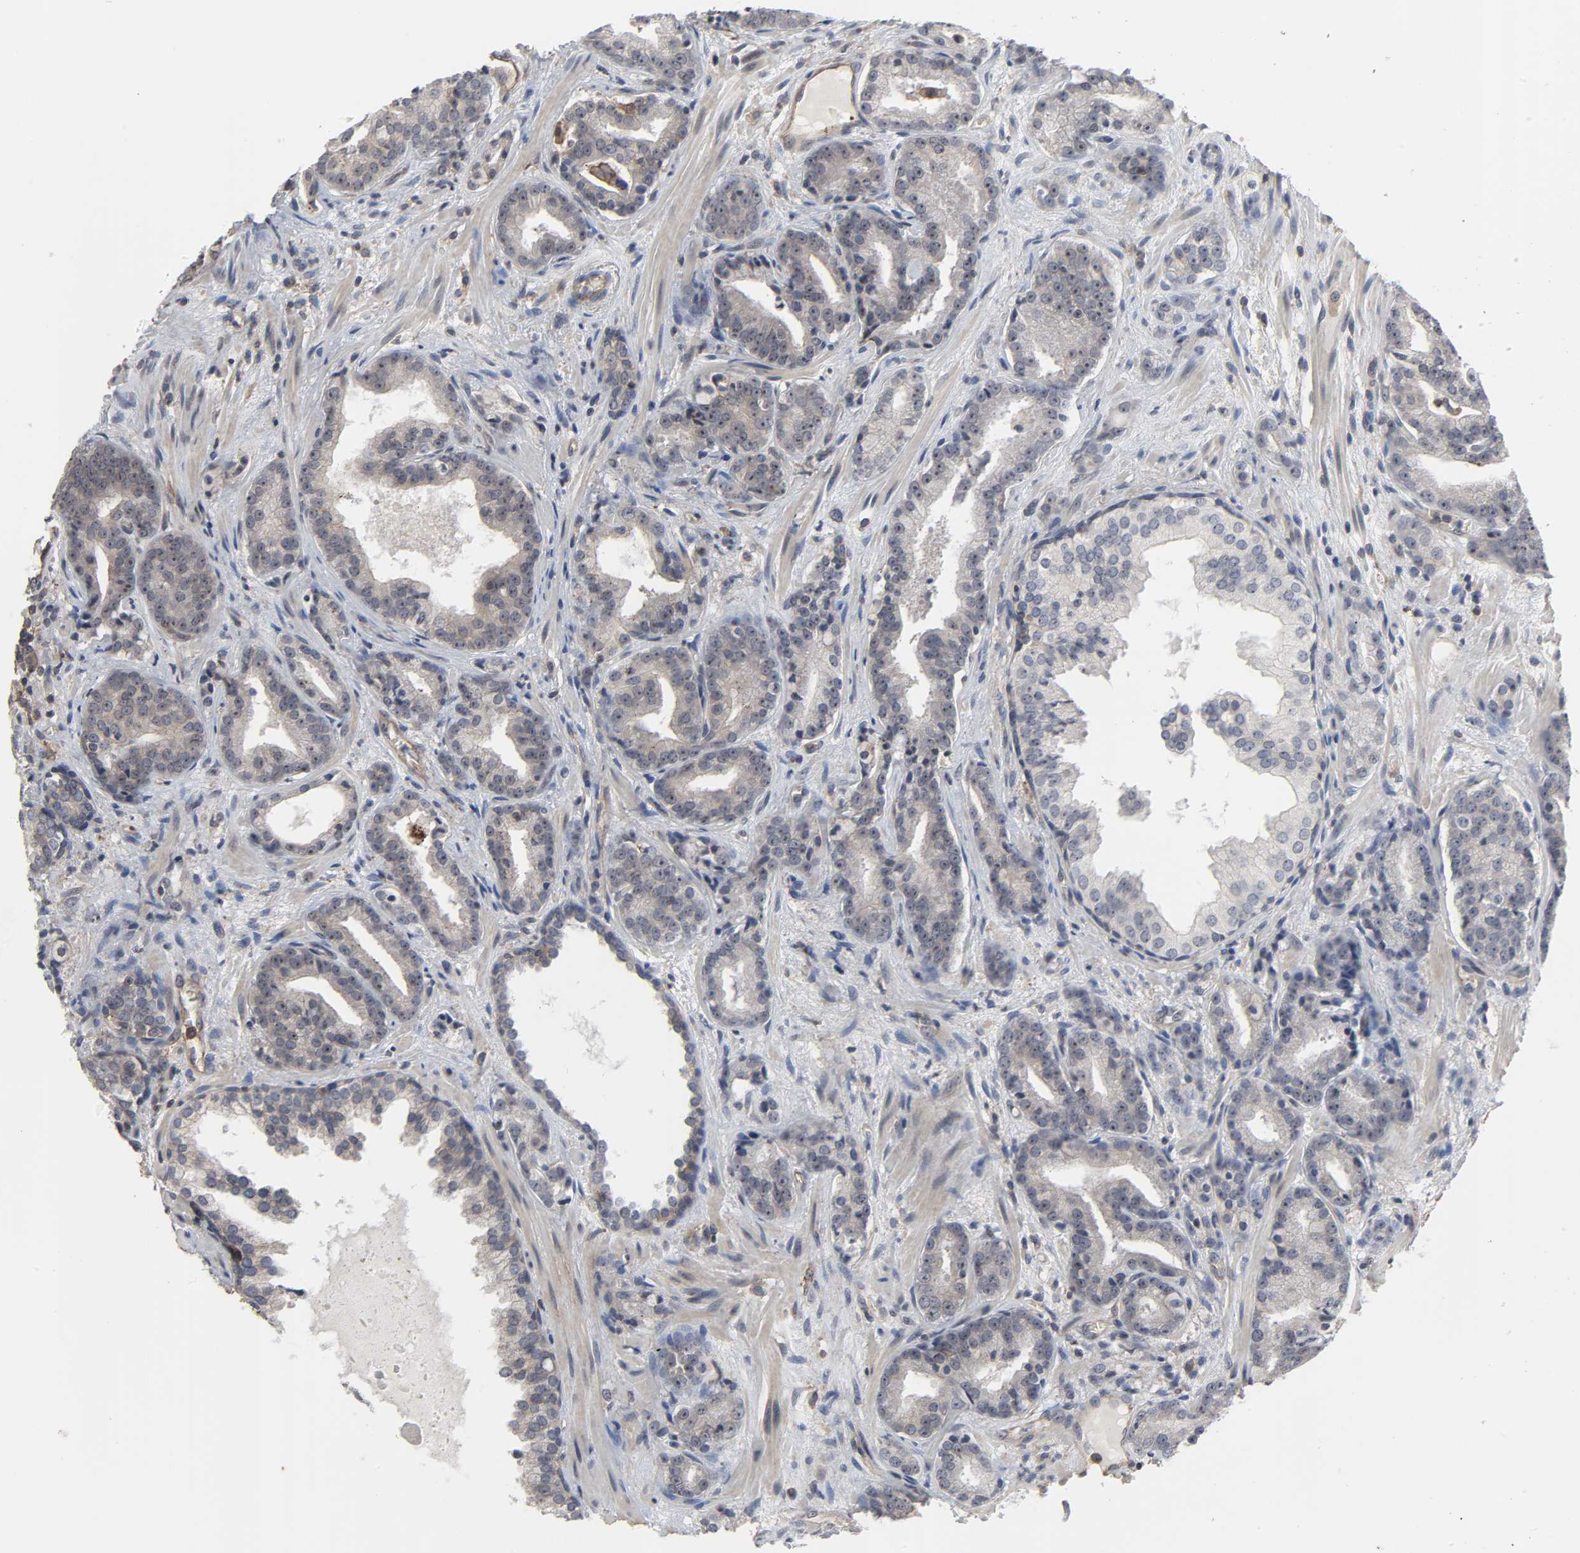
{"staining": {"intensity": "weak", "quantity": "25%-75%", "location": "cytoplasmic/membranous,nuclear"}, "tissue": "prostate cancer", "cell_type": "Tumor cells", "image_type": "cancer", "snomed": [{"axis": "morphology", "description": "Adenocarcinoma, Low grade"}, {"axis": "topography", "description": "Prostate"}], "caption": "Immunohistochemistry photomicrograph of neoplastic tissue: low-grade adenocarcinoma (prostate) stained using IHC shows low levels of weak protein expression localized specifically in the cytoplasmic/membranous and nuclear of tumor cells, appearing as a cytoplasmic/membranous and nuclear brown color.", "gene": "DDX10", "patient": {"sex": "male", "age": 63}}